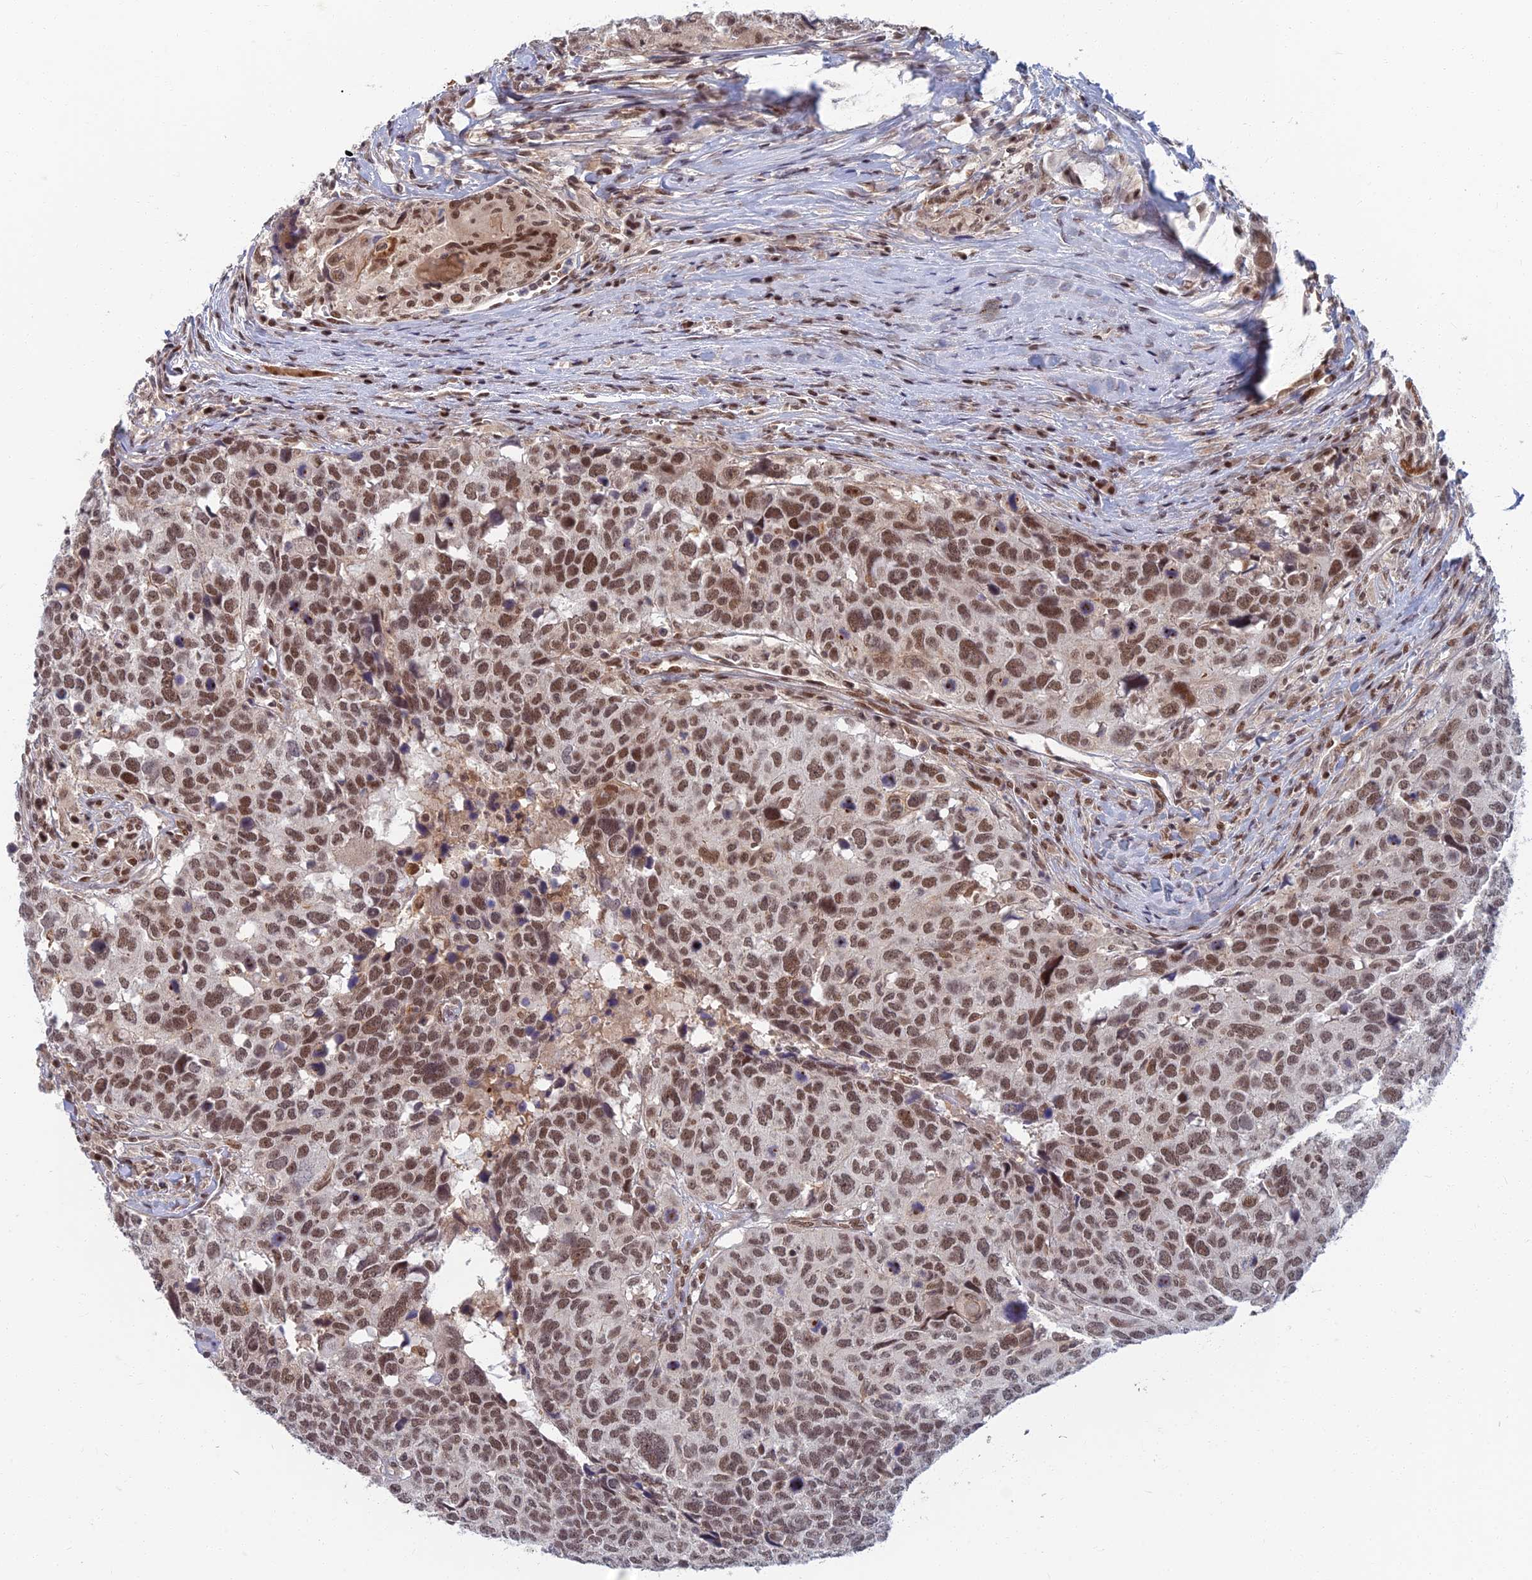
{"staining": {"intensity": "moderate", "quantity": ">75%", "location": "nuclear"}, "tissue": "head and neck cancer", "cell_type": "Tumor cells", "image_type": "cancer", "snomed": [{"axis": "morphology", "description": "Squamous cell carcinoma, NOS"}, {"axis": "topography", "description": "Head-Neck"}], "caption": "A micrograph of head and neck cancer stained for a protein displays moderate nuclear brown staining in tumor cells. The staining is performed using DAB (3,3'-diaminobenzidine) brown chromogen to label protein expression. The nuclei are counter-stained blue using hematoxylin.", "gene": "TCEA2", "patient": {"sex": "male", "age": 66}}